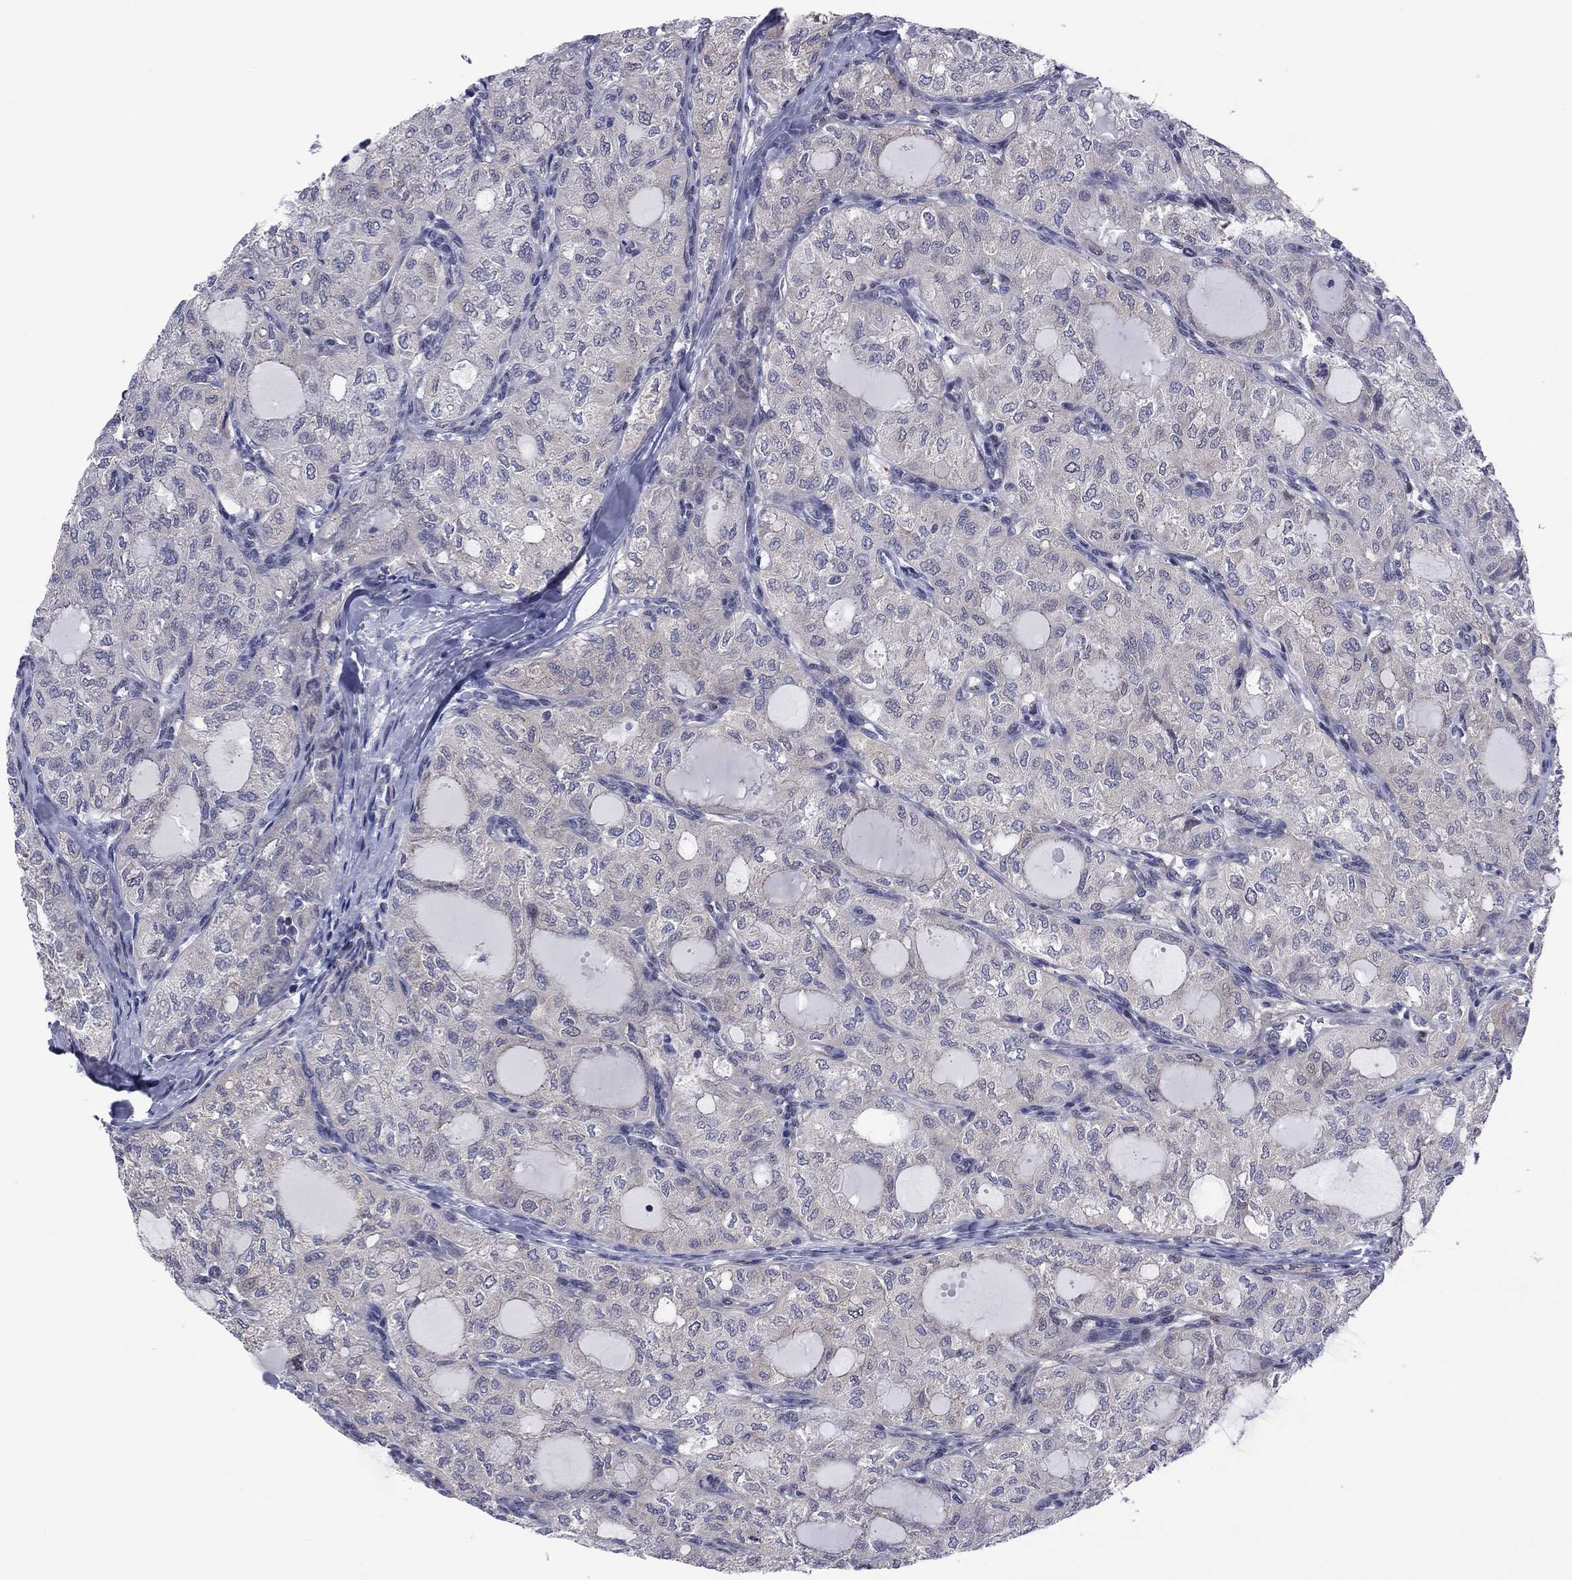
{"staining": {"intensity": "negative", "quantity": "none", "location": "none"}, "tissue": "thyroid cancer", "cell_type": "Tumor cells", "image_type": "cancer", "snomed": [{"axis": "morphology", "description": "Follicular adenoma carcinoma, NOS"}, {"axis": "topography", "description": "Thyroid gland"}], "caption": "Protein analysis of follicular adenoma carcinoma (thyroid) exhibits no significant positivity in tumor cells.", "gene": "POU5F2", "patient": {"sex": "male", "age": 75}}